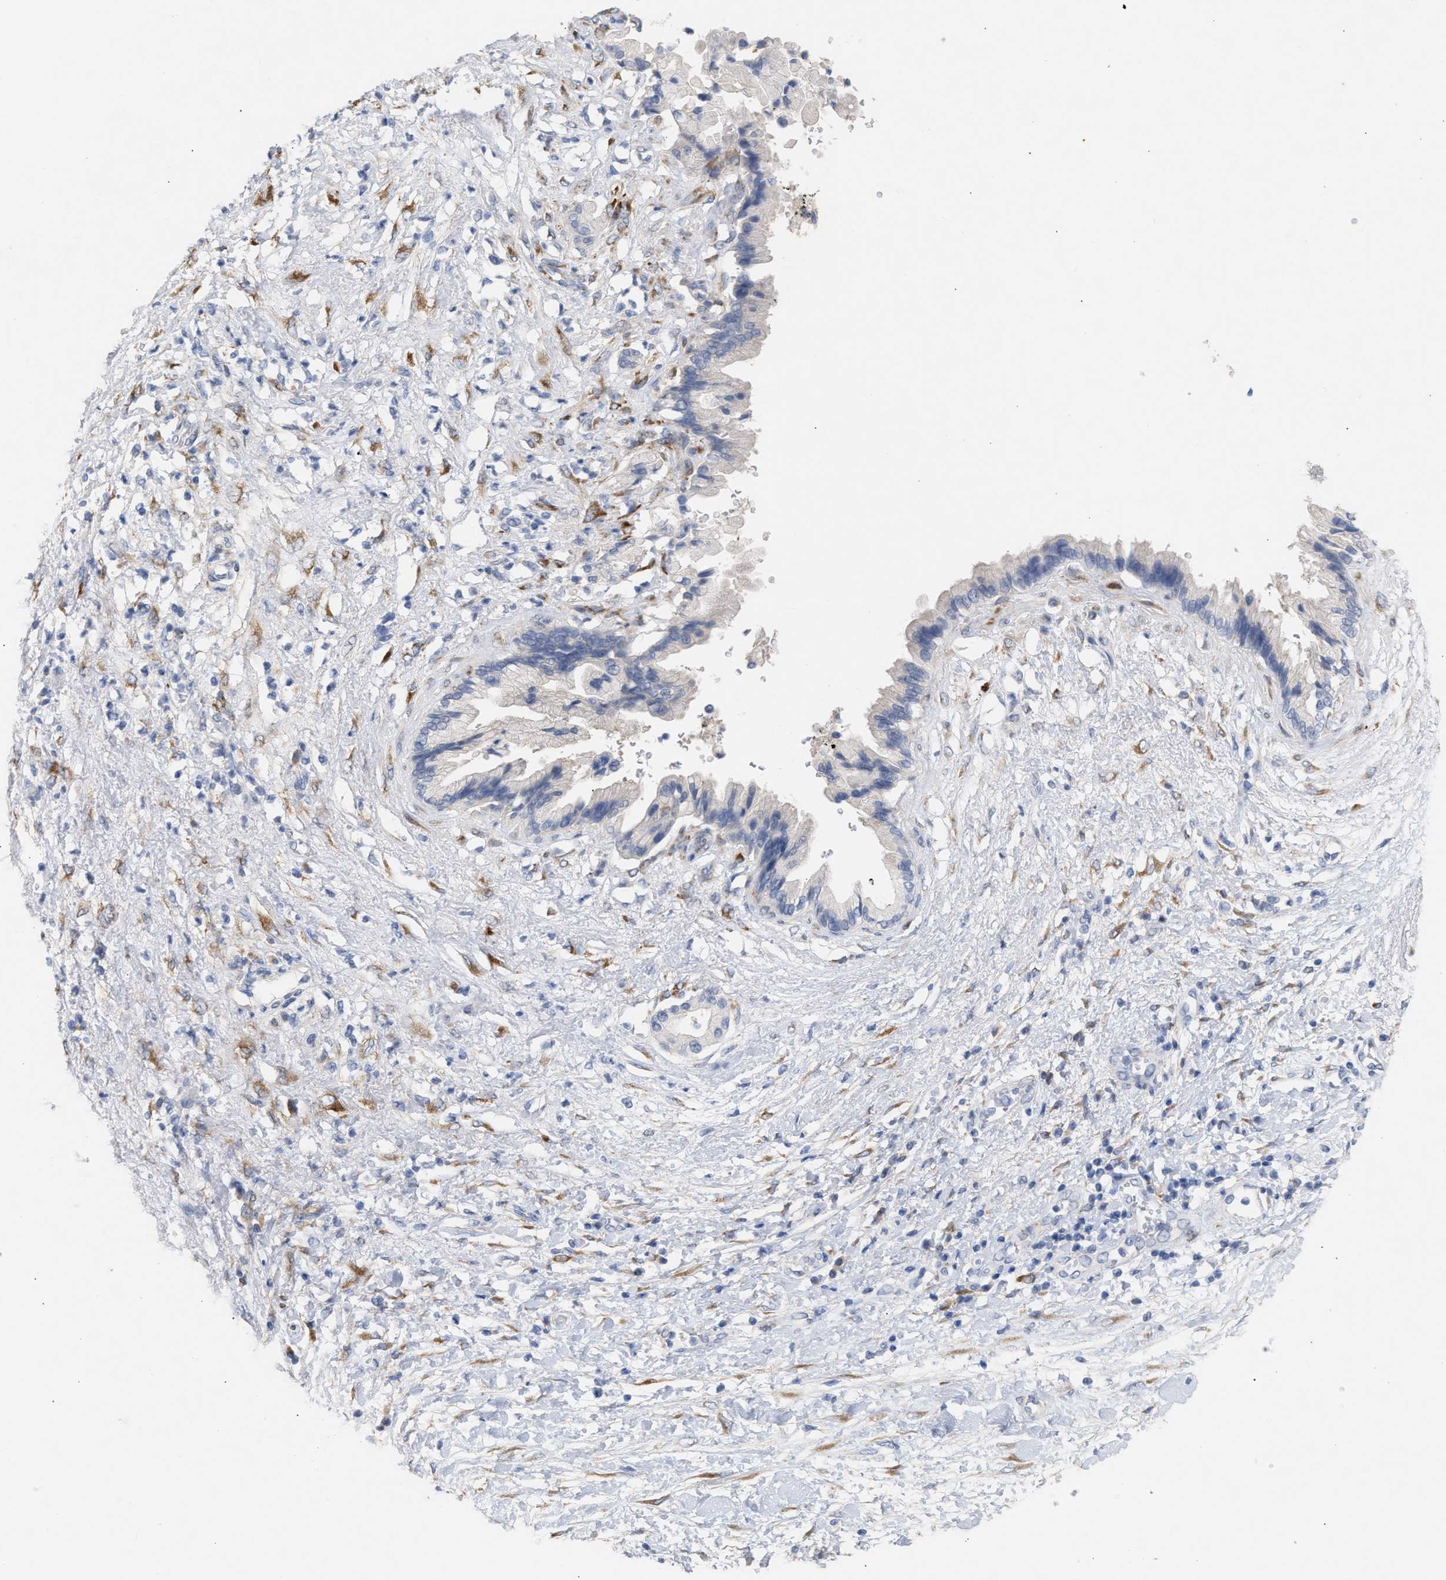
{"staining": {"intensity": "negative", "quantity": "none", "location": "none"}, "tissue": "pancreatic cancer", "cell_type": "Tumor cells", "image_type": "cancer", "snomed": [{"axis": "morphology", "description": "Adenocarcinoma, NOS"}, {"axis": "topography", "description": "Pancreas"}], "caption": "This is an immunohistochemistry photomicrograph of human pancreatic cancer. There is no expression in tumor cells.", "gene": "SELENOM", "patient": {"sex": "female", "age": 60}}